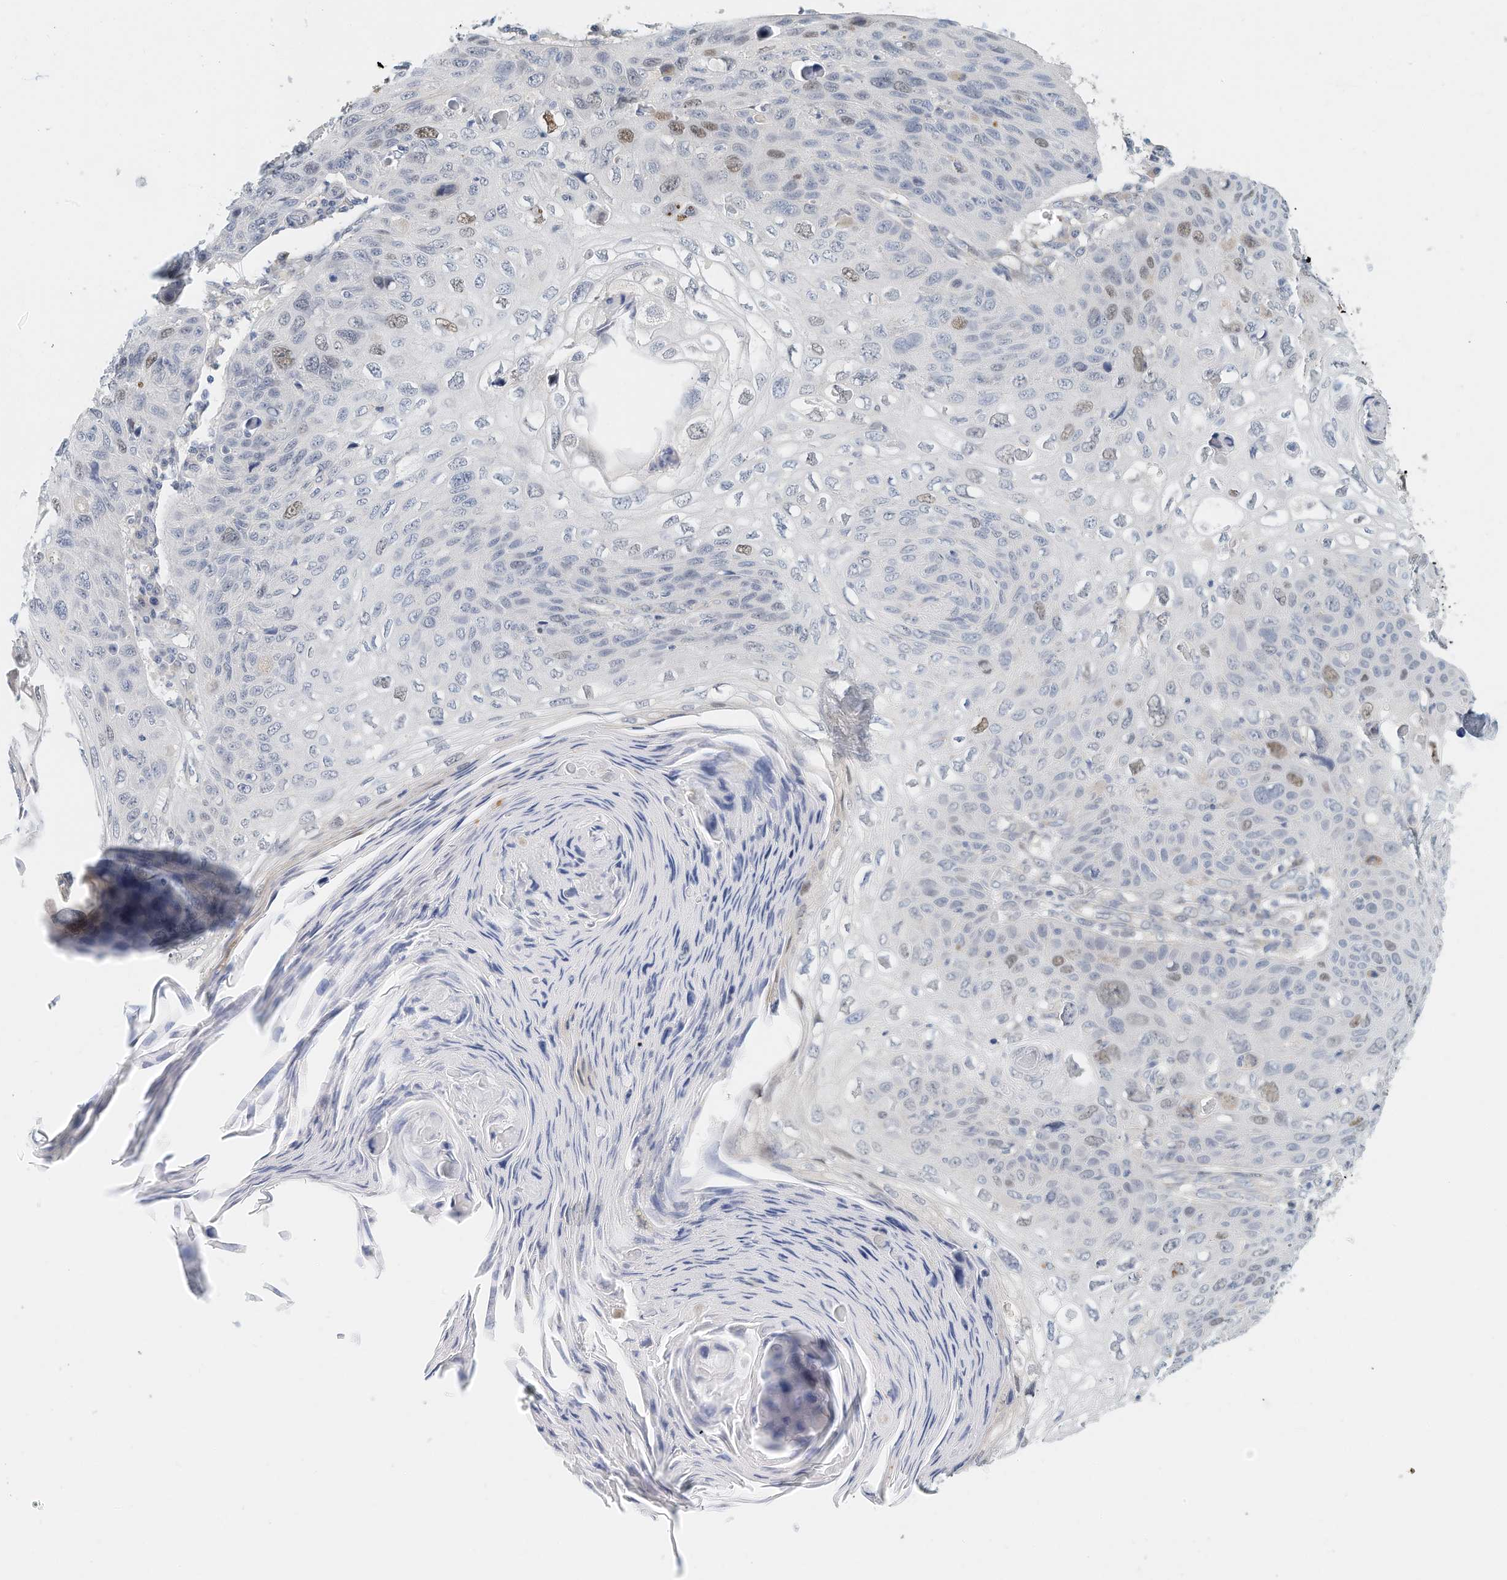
{"staining": {"intensity": "moderate", "quantity": "<25%", "location": "nuclear"}, "tissue": "skin cancer", "cell_type": "Tumor cells", "image_type": "cancer", "snomed": [{"axis": "morphology", "description": "Squamous cell carcinoma, NOS"}, {"axis": "topography", "description": "Skin"}], "caption": "A brown stain labels moderate nuclear positivity of a protein in human skin squamous cell carcinoma tumor cells.", "gene": "ARHGAP28", "patient": {"sex": "female", "age": 90}}